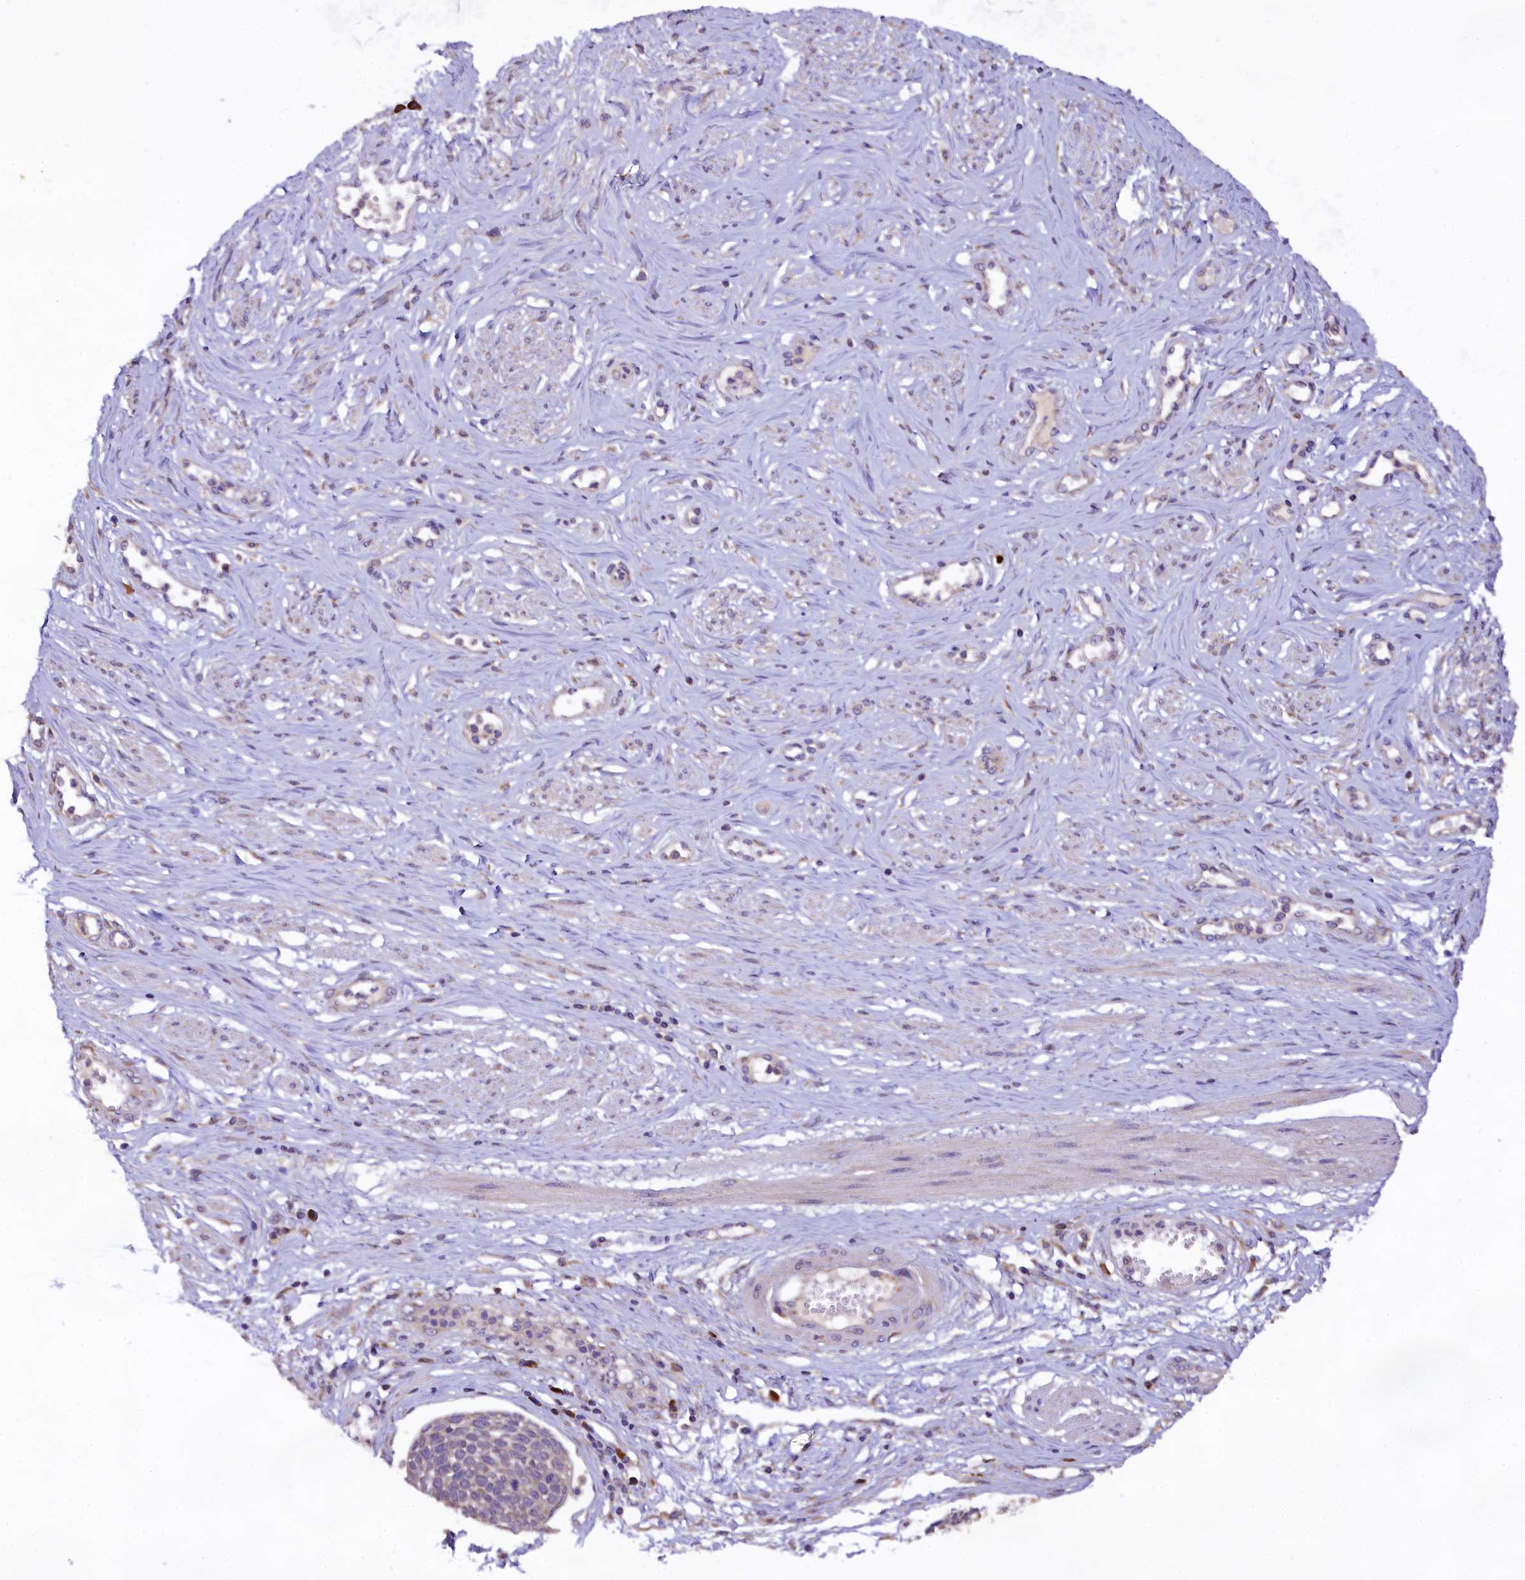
{"staining": {"intensity": "negative", "quantity": "none", "location": "none"}, "tissue": "cervical cancer", "cell_type": "Tumor cells", "image_type": "cancer", "snomed": [{"axis": "morphology", "description": "Squamous cell carcinoma, NOS"}, {"axis": "topography", "description": "Cervix"}], "caption": "Tumor cells show no significant protein expression in cervical cancer (squamous cell carcinoma).", "gene": "ENKD1", "patient": {"sex": "female", "age": 34}}